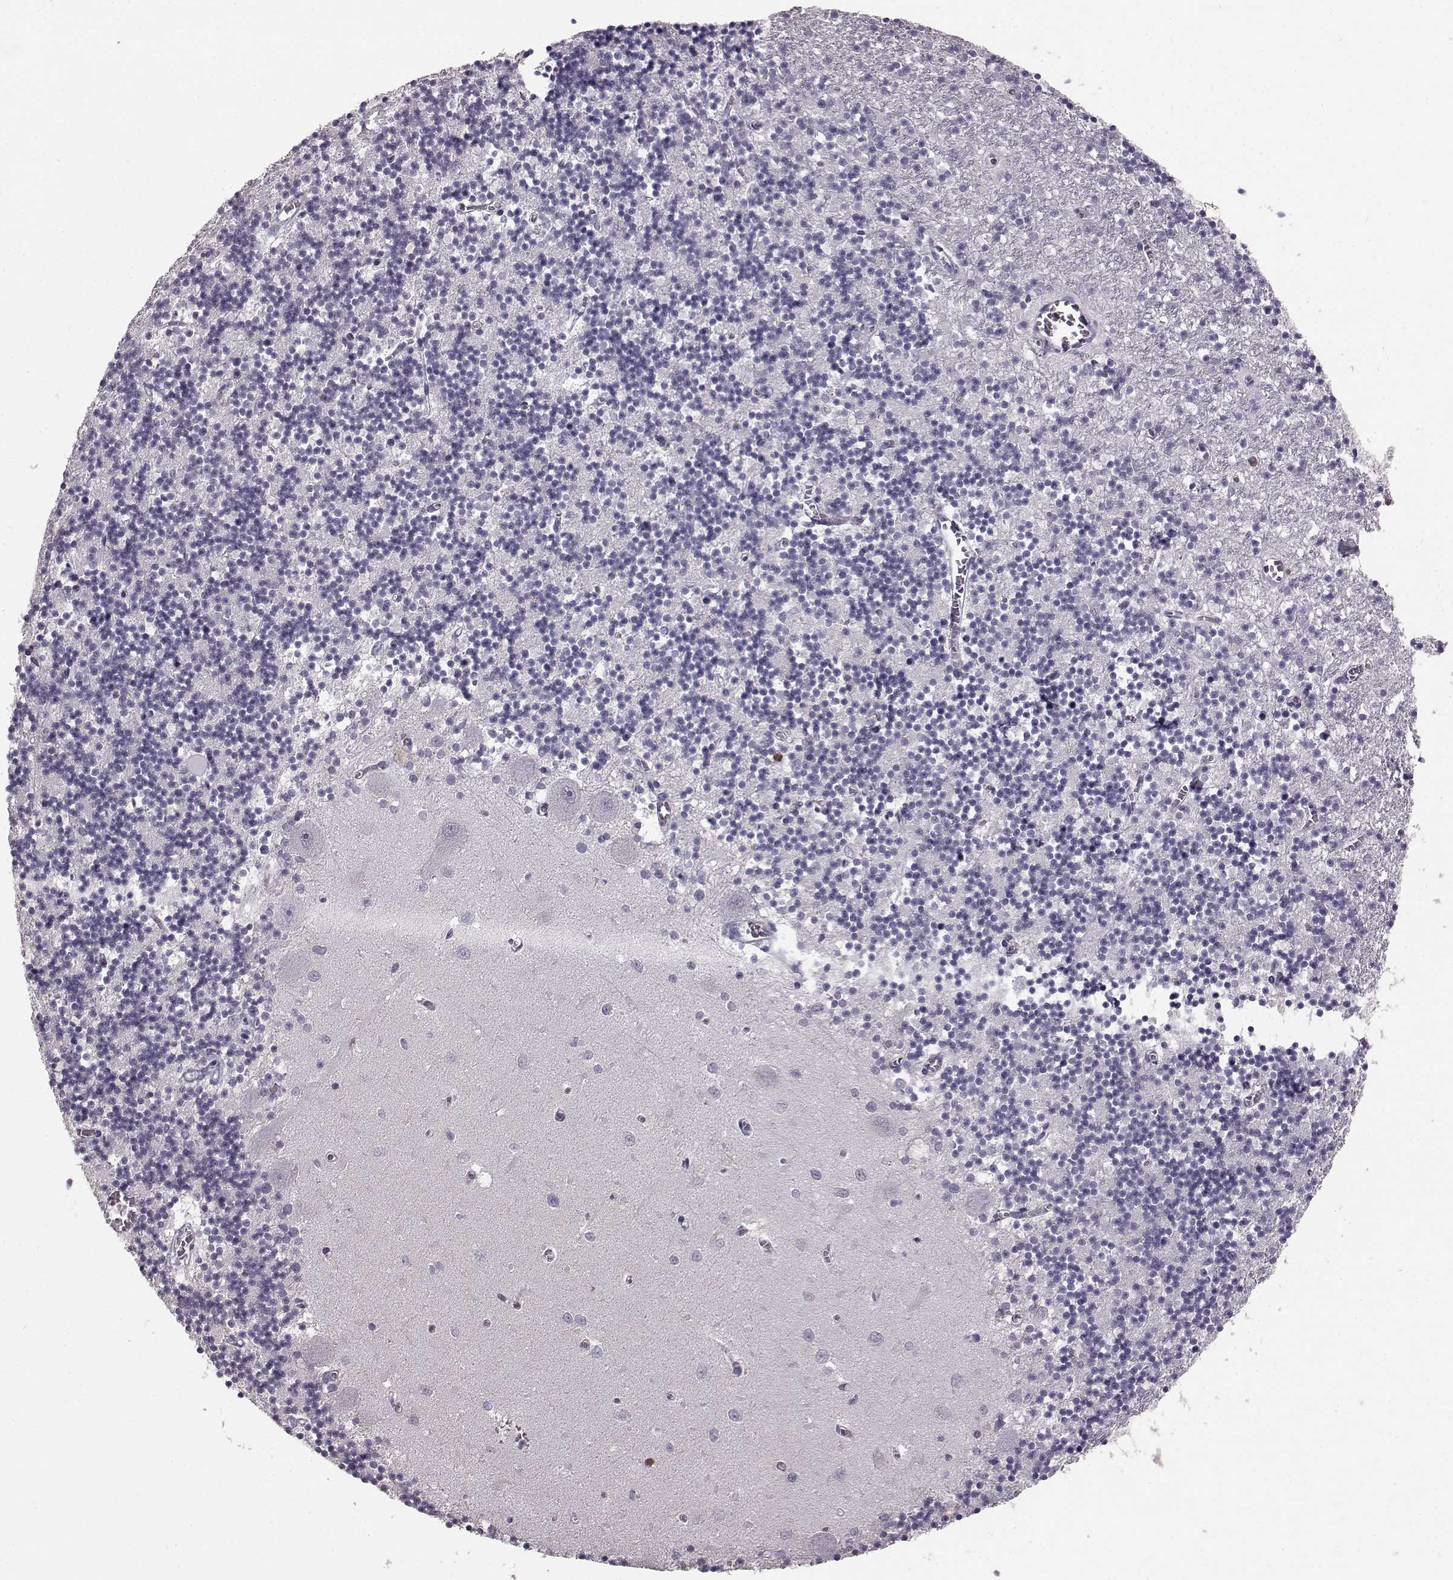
{"staining": {"intensity": "negative", "quantity": "none", "location": "none"}, "tissue": "cerebellum", "cell_type": "Cells in granular layer", "image_type": "normal", "snomed": [{"axis": "morphology", "description": "Normal tissue, NOS"}, {"axis": "topography", "description": "Cerebellum"}], "caption": "This is an immunohistochemistry (IHC) photomicrograph of normal cerebellum. There is no expression in cells in granular layer.", "gene": "FUT4", "patient": {"sex": "female", "age": 64}}